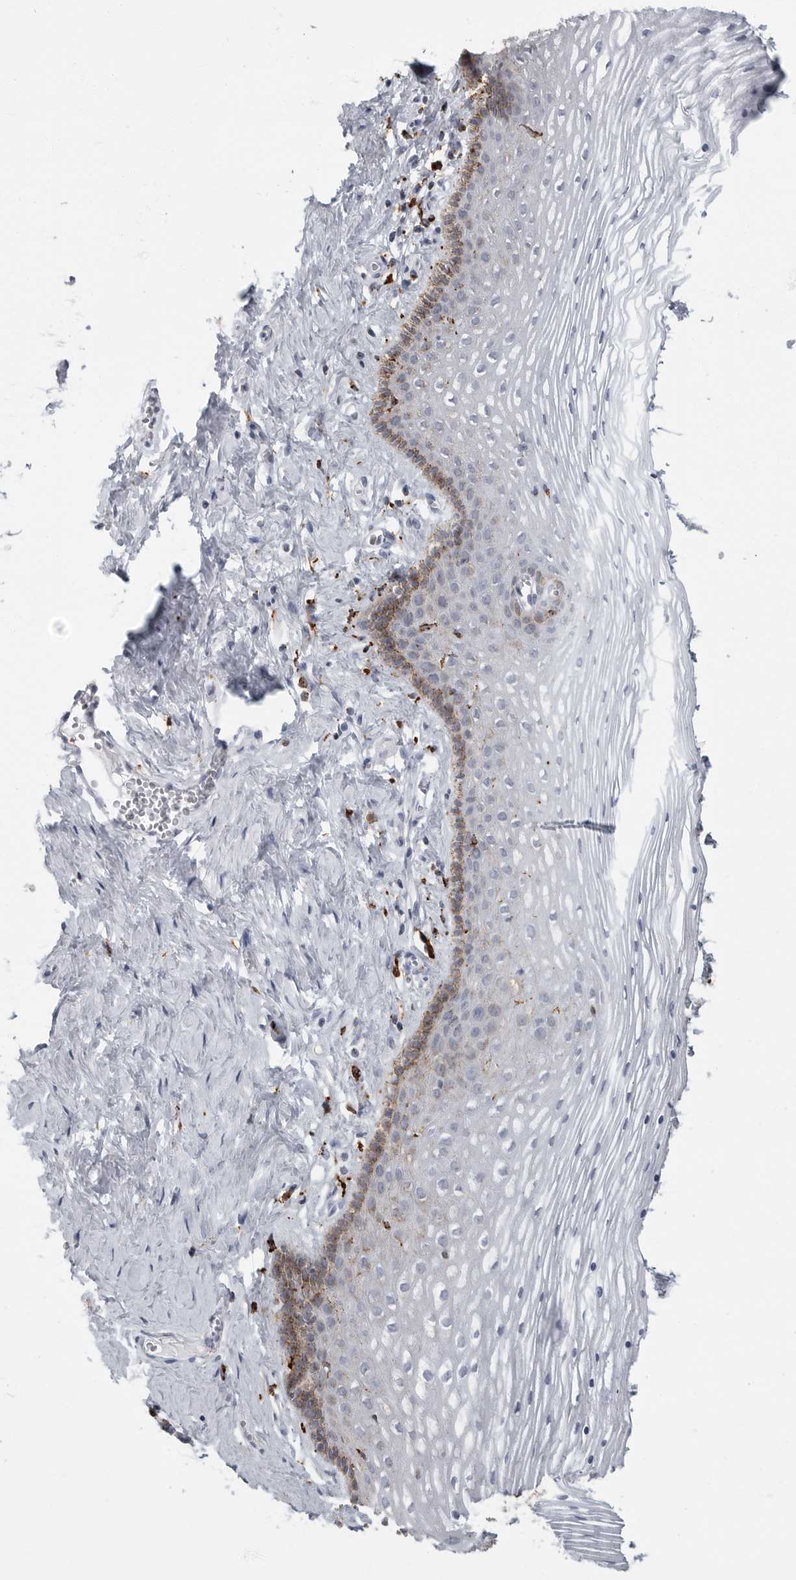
{"staining": {"intensity": "moderate", "quantity": "<25%", "location": "cytoplasmic/membranous"}, "tissue": "vagina", "cell_type": "Squamous epithelial cells", "image_type": "normal", "snomed": [{"axis": "morphology", "description": "Normal tissue, NOS"}, {"axis": "topography", "description": "Vagina"}], "caption": "An immunohistochemistry (IHC) micrograph of normal tissue is shown. Protein staining in brown shows moderate cytoplasmic/membranous positivity in vagina within squamous epithelial cells. (DAB IHC, brown staining for protein, blue staining for nuclei).", "gene": "IFI30", "patient": {"sex": "female", "age": 32}}